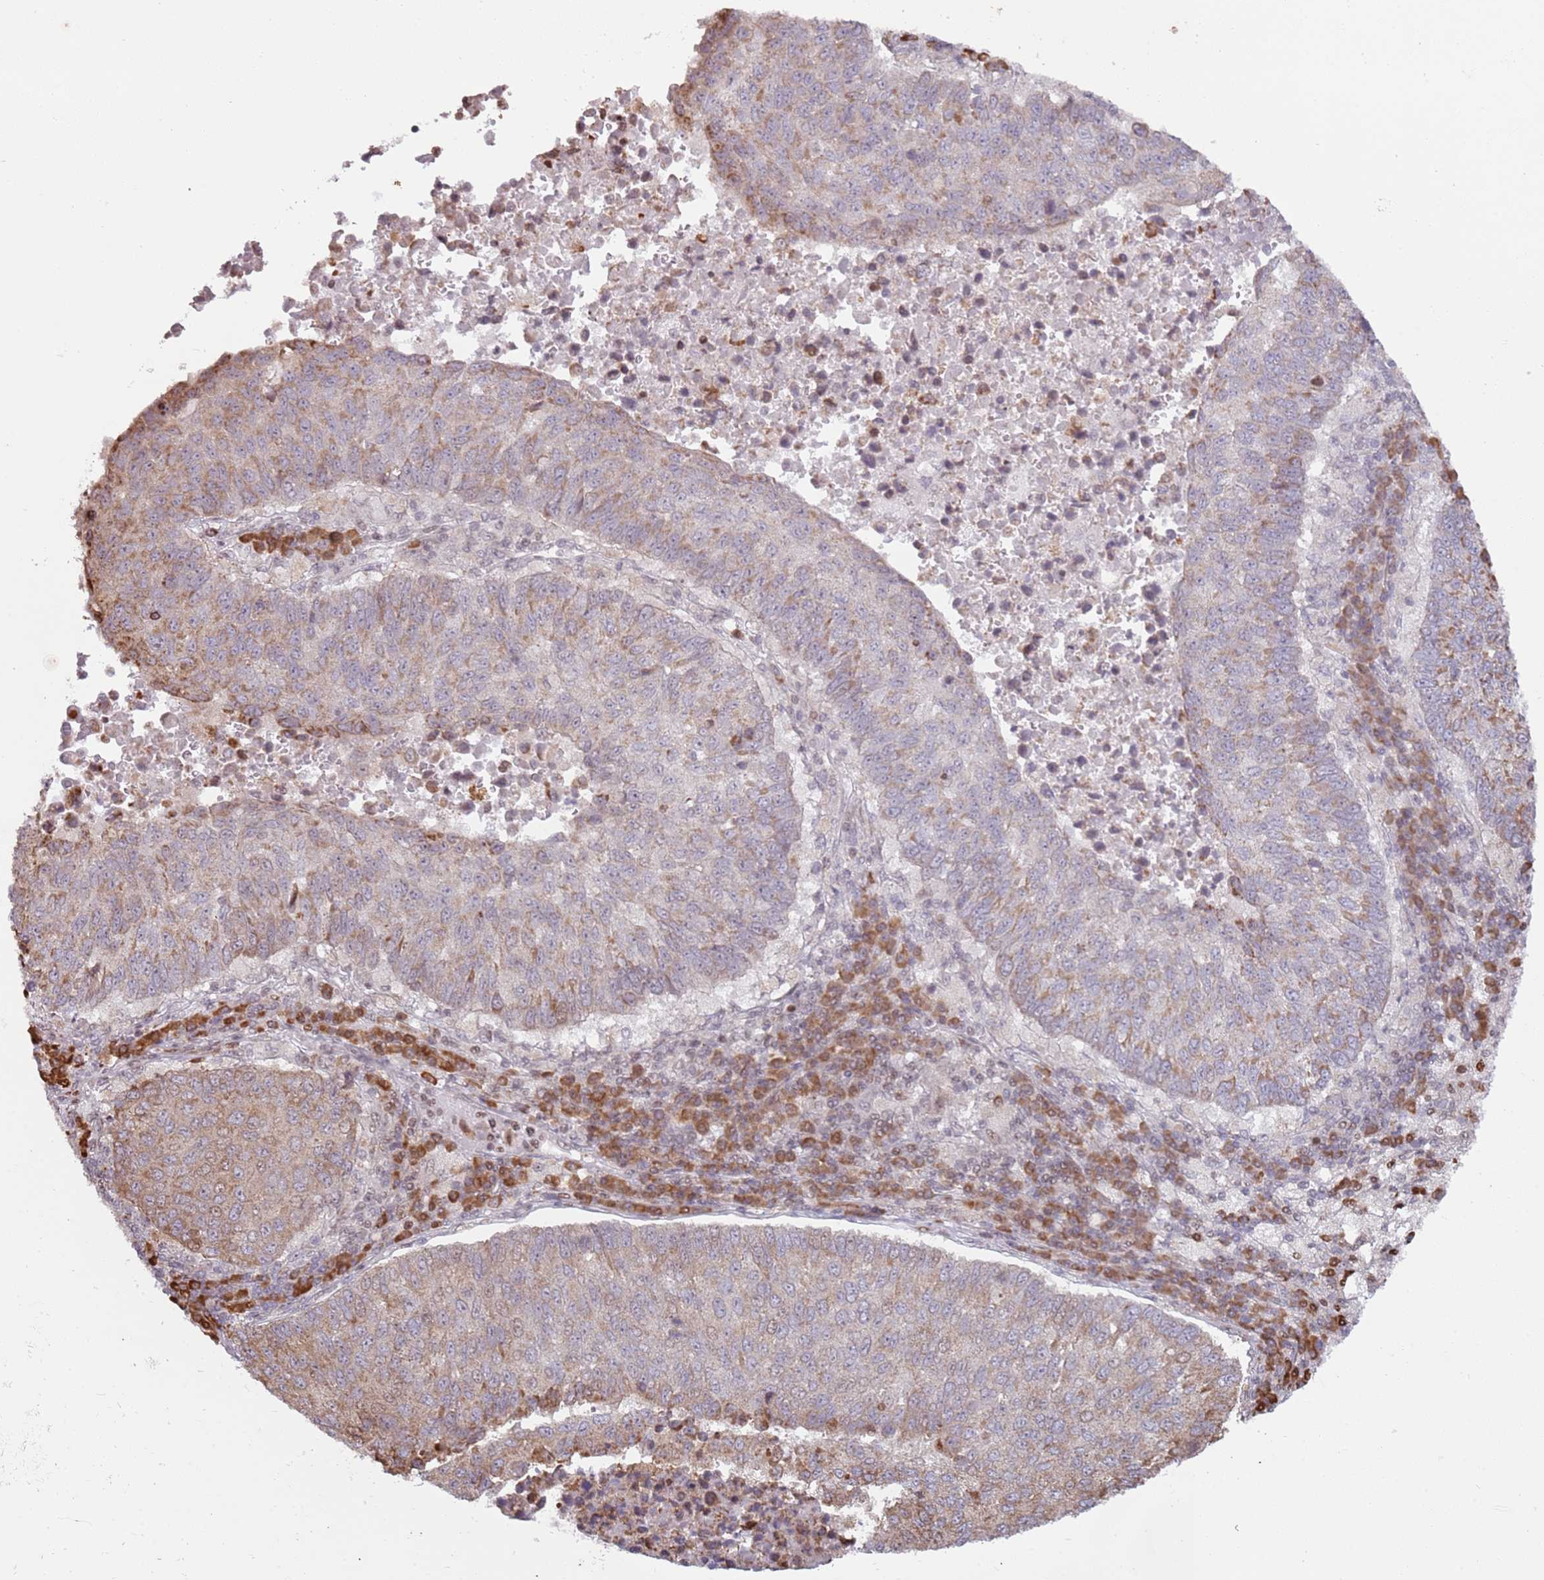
{"staining": {"intensity": "moderate", "quantity": ">75%", "location": "cytoplasmic/membranous"}, "tissue": "lung cancer", "cell_type": "Tumor cells", "image_type": "cancer", "snomed": [{"axis": "morphology", "description": "Squamous cell carcinoma, NOS"}, {"axis": "topography", "description": "Lung"}], "caption": "This is a histology image of IHC staining of lung squamous cell carcinoma, which shows moderate positivity in the cytoplasmic/membranous of tumor cells.", "gene": "SCAF1", "patient": {"sex": "male", "age": 73}}